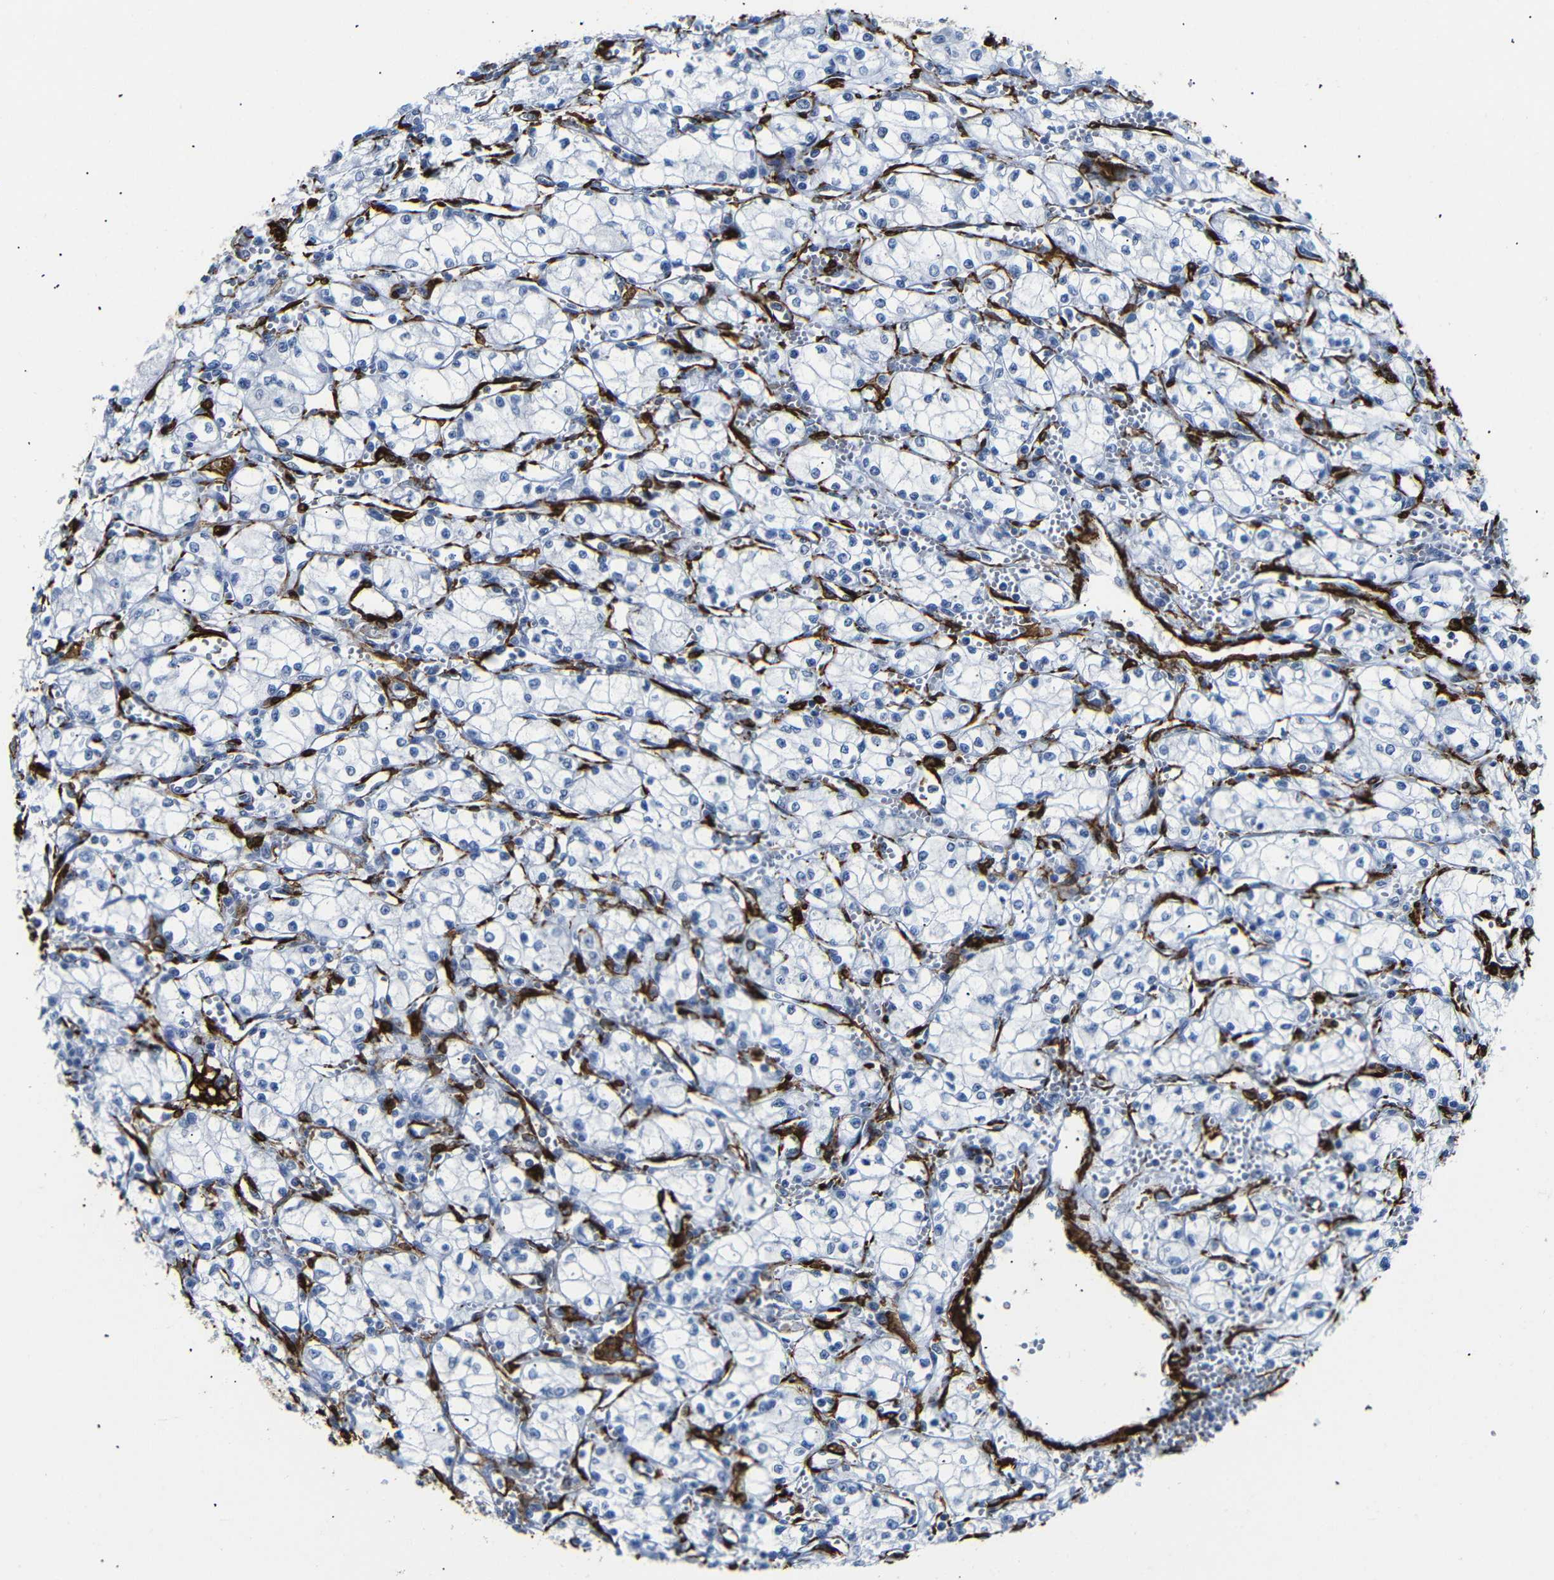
{"staining": {"intensity": "negative", "quantity": "none", "location": "none"}, "tissue": "renal cancer", "cell_type": "Tumor cells", "image_type": "cancer", "snomed": [{"axis": "morphology", "description": "Normal tissue, NOS"}, {"axis": "morphology", "description": "Adenocarcinoma, NOS"}, {"axis": "topography", "description": "Kidney"}], "caption": "DAB immunohistochemical staining of human renal cancer (adenocarcinoma) reveals no significant positivity in tumor cells. (IHC, brightfield microscopy, high magnification).", "gene": "ACTA2", "patient": {"sex": "male", "age": 59}}